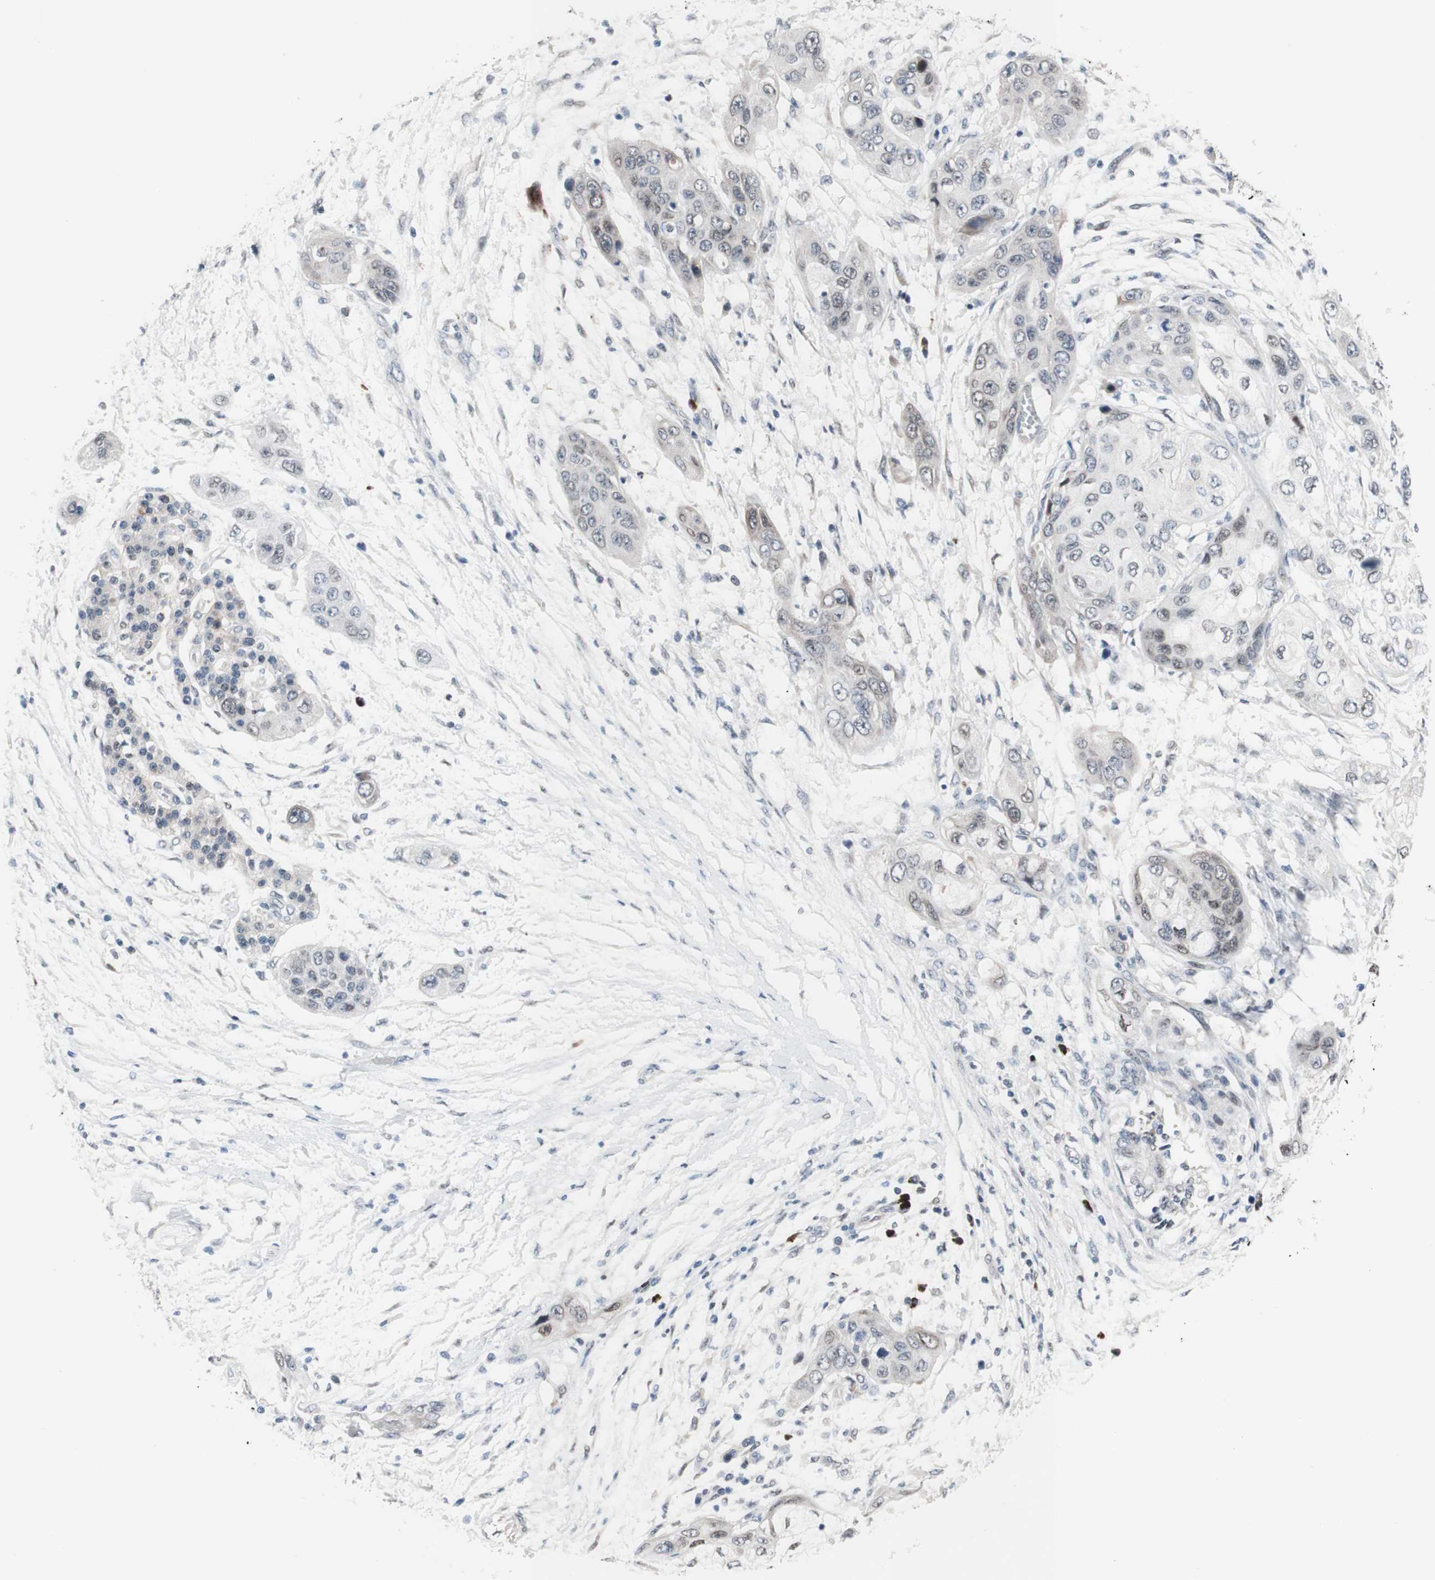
{"staining": {"intensity": "negative", "quantity": "none", "location": "none"}, "tissue": "pancreatic cancer", "cell_type": "Tumor cells", "image_type": "cancer", "snomed": [{"axis": "morphology", "description": "Adenocarcinoma, NOS"}, {"axis": "topography", "description": "Pancreas"}], "caption": "Histopathology image shows no protein positivity in tumor cells of pancreatic adenocarcinoma tissue.", "gene": "PHTF2", "patient": {"sex": "female", "age": 70}}